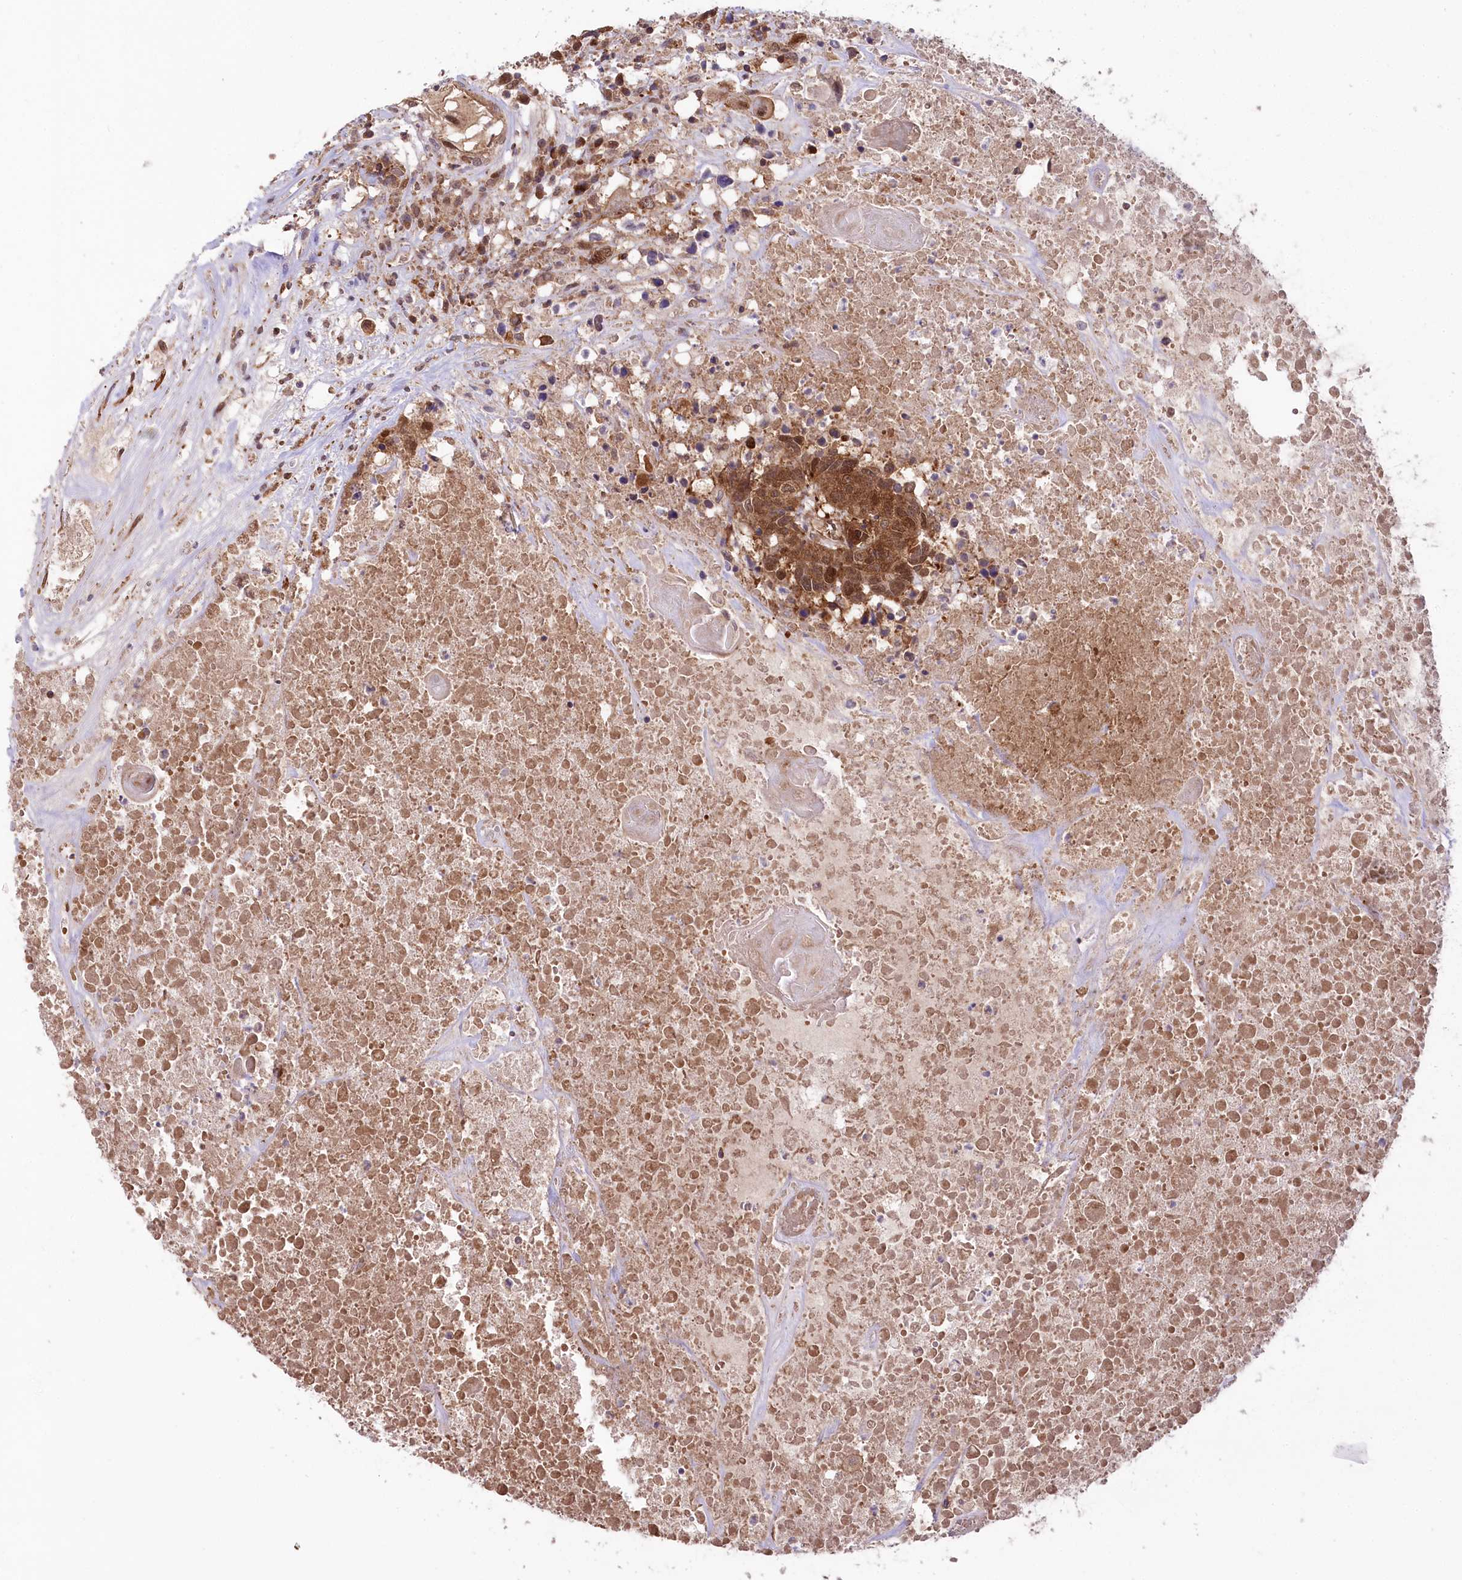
{"staining": {"intensity": "moderate", "quantity": ">75%", "location": "cytoplasmic/membranous,nuclear"}, "tissue": "head and neck cancer", "cell_type": "Tumor cells", "image_type": "cancer", "snomed": [{"axis": "morphology", "description": "Squamous cell carcinoma, NOS"}, {"axis": "topography", "description": "Head-Neck"}], "caption": "Tumor cells show moderate cytoplasmic/membranous and nuclear expression in about >75% of cells in head and neck squamous cell carcinoma. The staining is performed using DAB (3,3'-diaminobenzidine) brown chromogen to label protein expression. The nuclei are counter-stained blue using hematoxylin.", "gene": "CCDC91", "patient": {"sex": "male", "age": 66}}